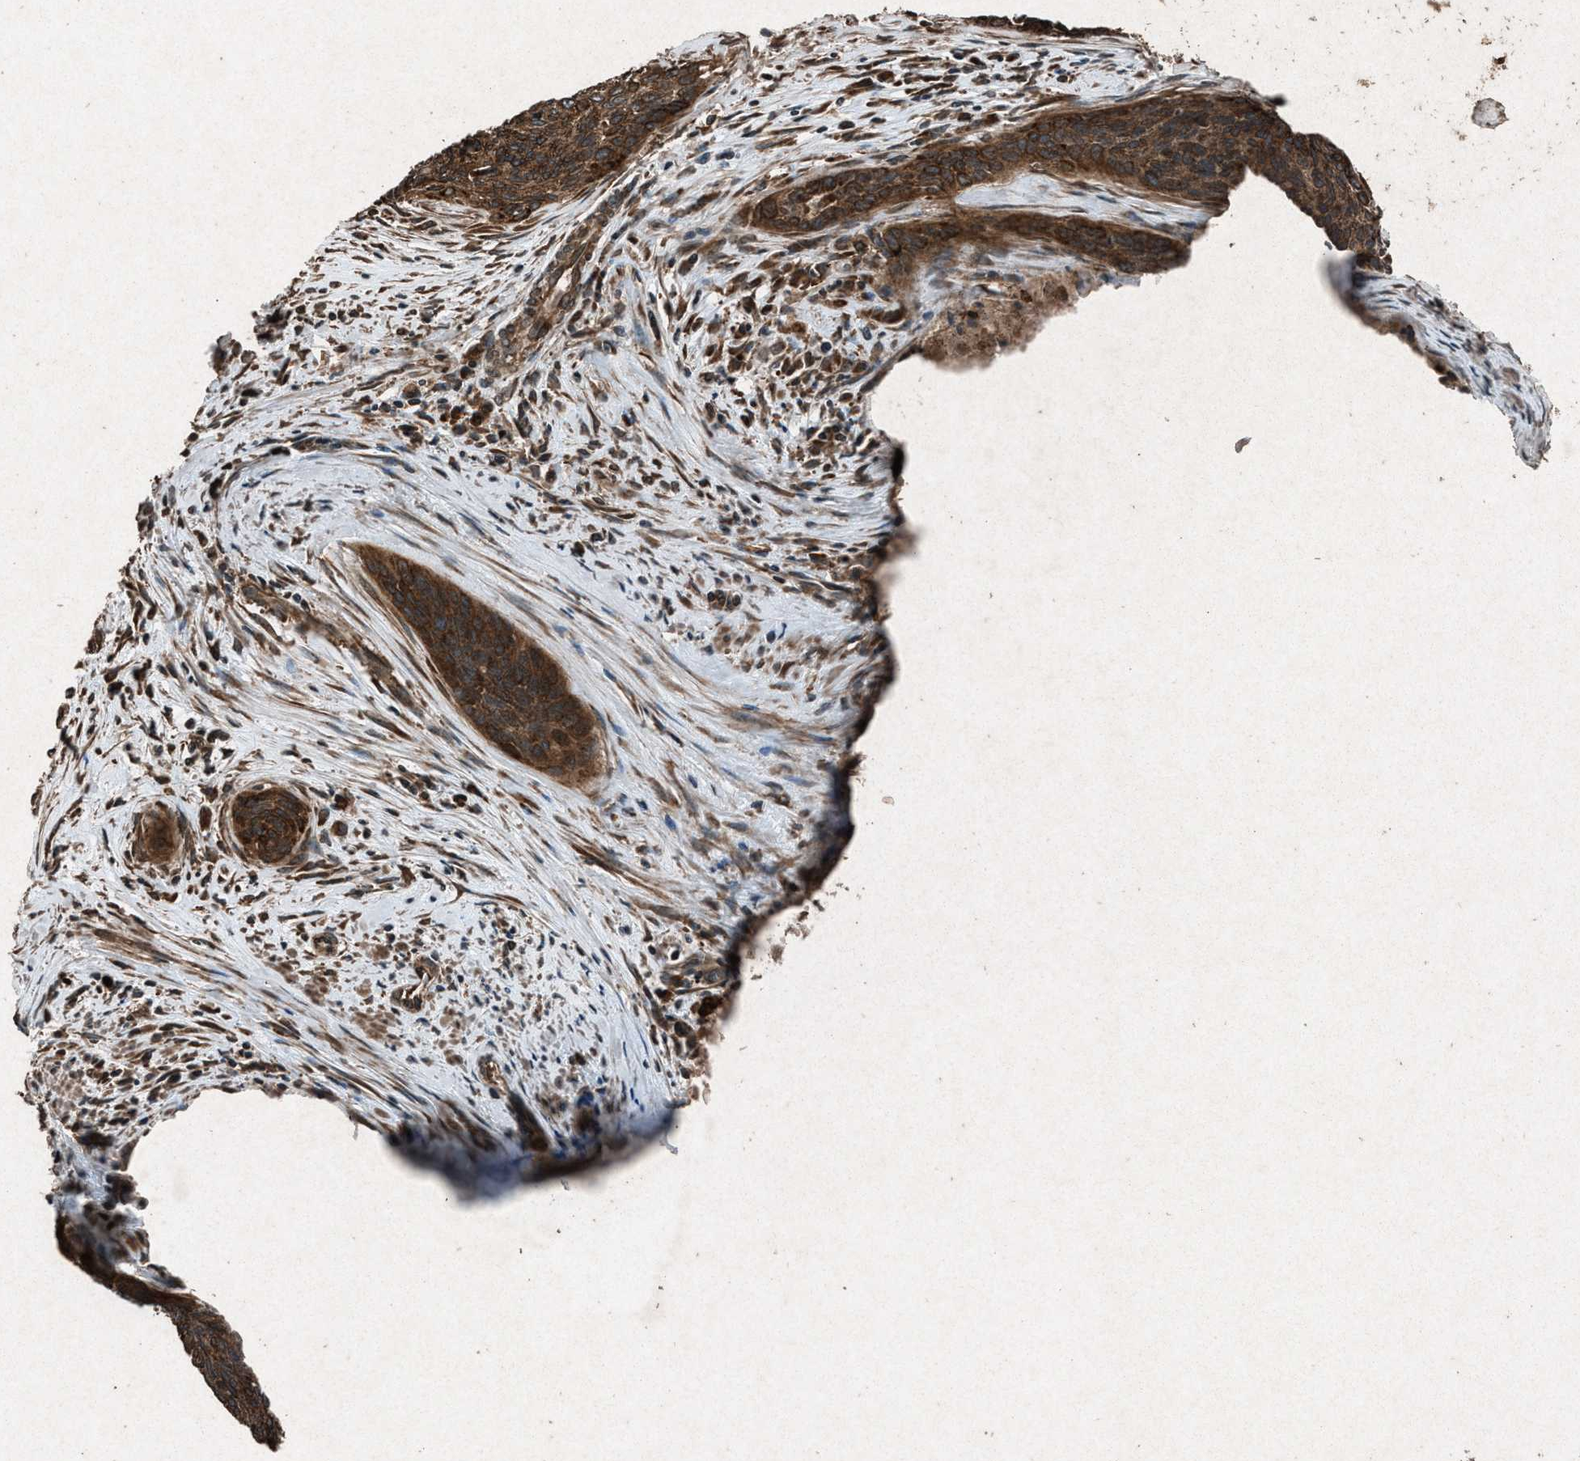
{"staining": {"intensity": "moderate", "quantity": ">75%", "location": "cytoplasmic/membranous"}, "tissue": "cervical cancer", "cell_type": "Tumor cells", "image_type": "cancer", "snomed": [{"axis": "morphology", "description": "Squamous cell carcinoma, NOS"}, {"axis": "topography", "description": "Cervix"}], "caption": "Approximately >75% of tumor cells in cervical squamous cell carcinoma exhibit moderate cytoplasmic/membranous protein staining as visualized by brown immunohistochemical staining.", "gene": "CALR", "patient": {"sex": "female", "age": 55}}